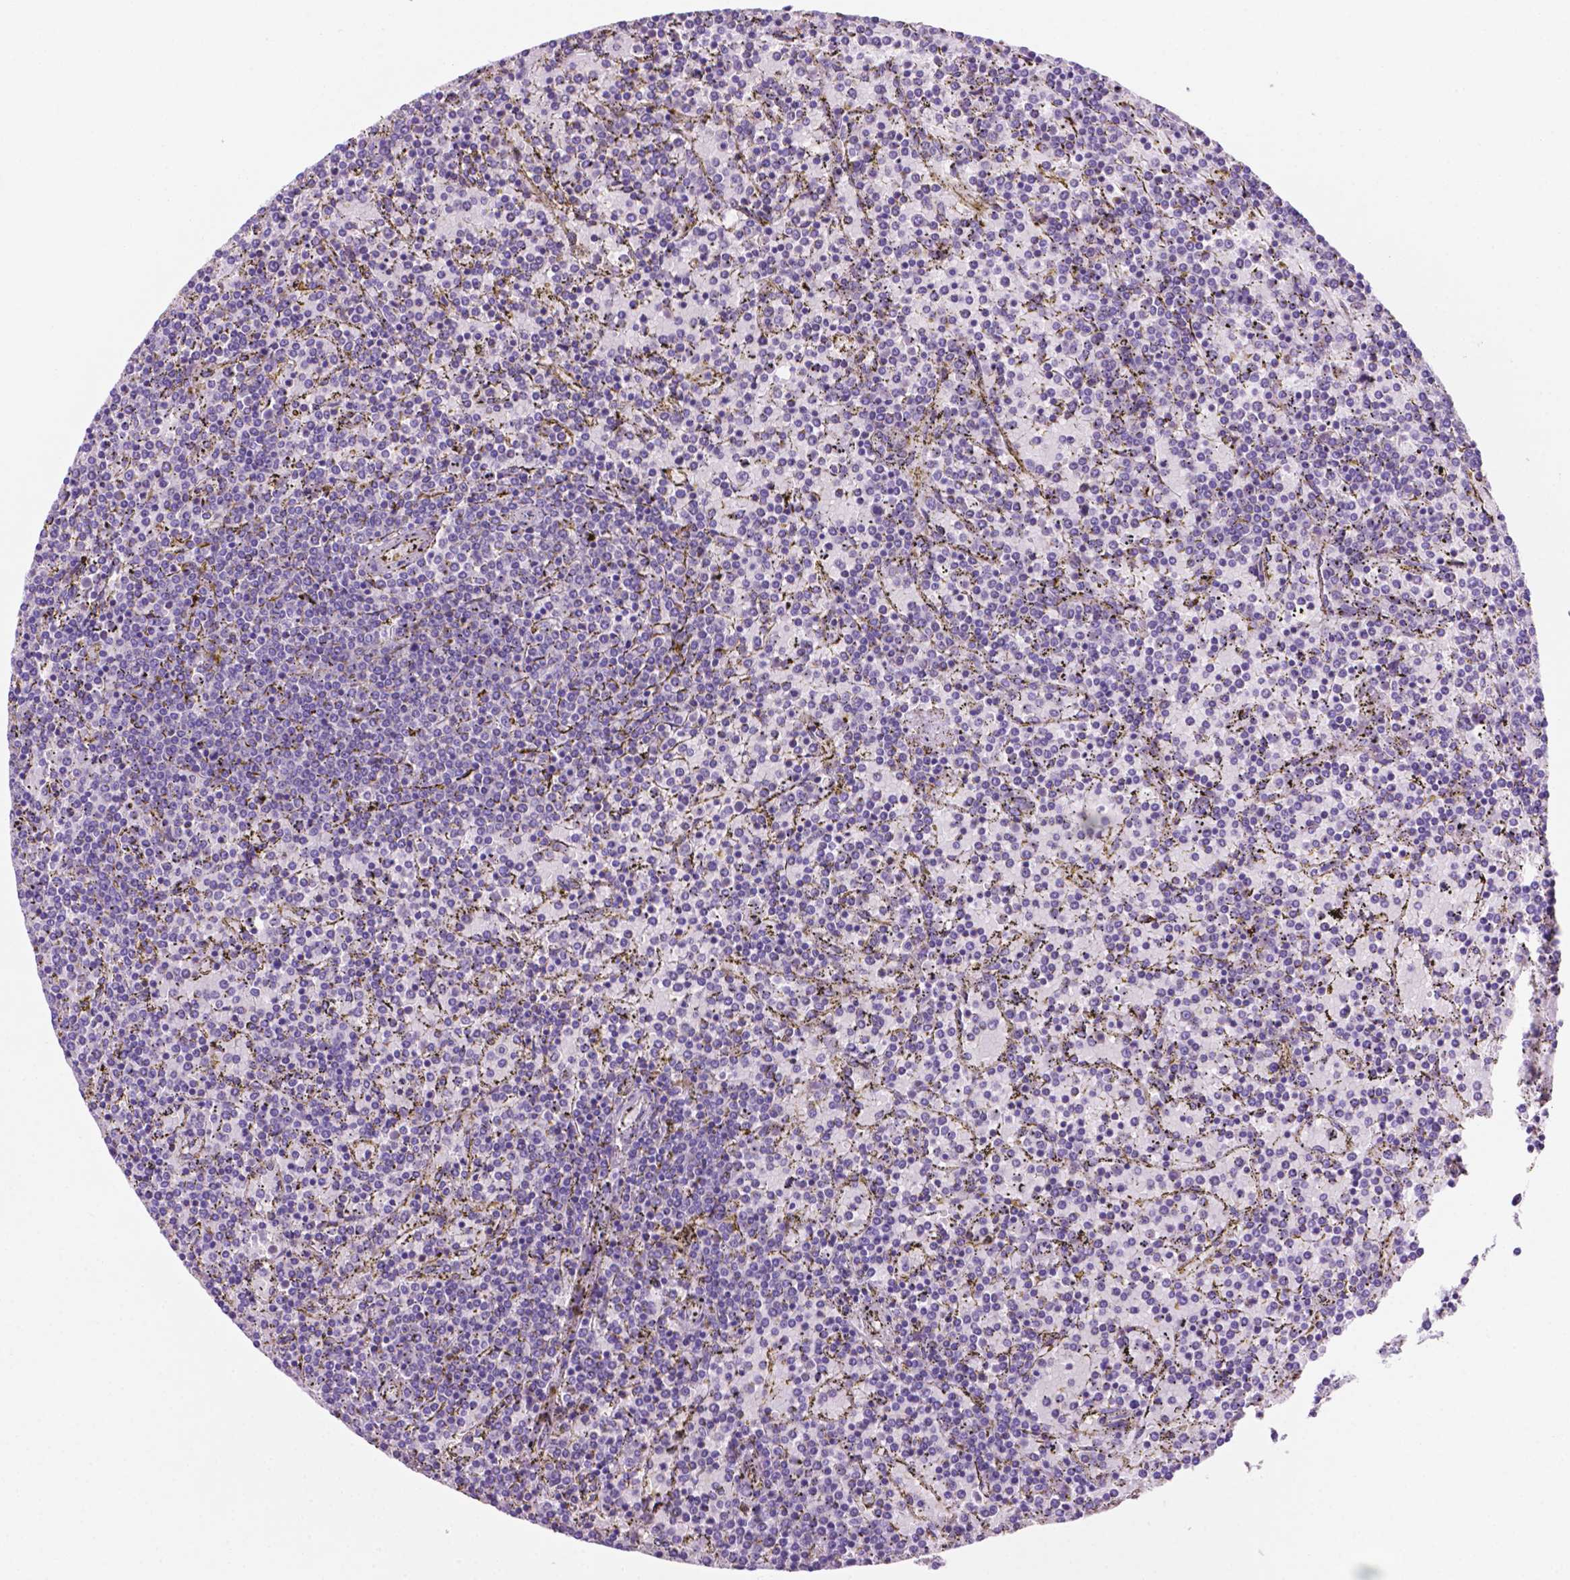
{"staining": {"intensity": "negative", "quantity": "none", "location": "none"}, "tissue": "lymphoma", "cell_type": "Tumor cells", "image_type": "cancer", "snomed": [{"axis": "morphology", "description": "Malignant lymphoma, non-Hodgkin's type, Low grade"}, {"axis": "topography", "description": "Spleen"}], "caption": "A histopathology image of human lymphoma is negative for staining in tumor cells.", "gene": "CEACAM7", "patient": {"sex": "female", "age": 77}}